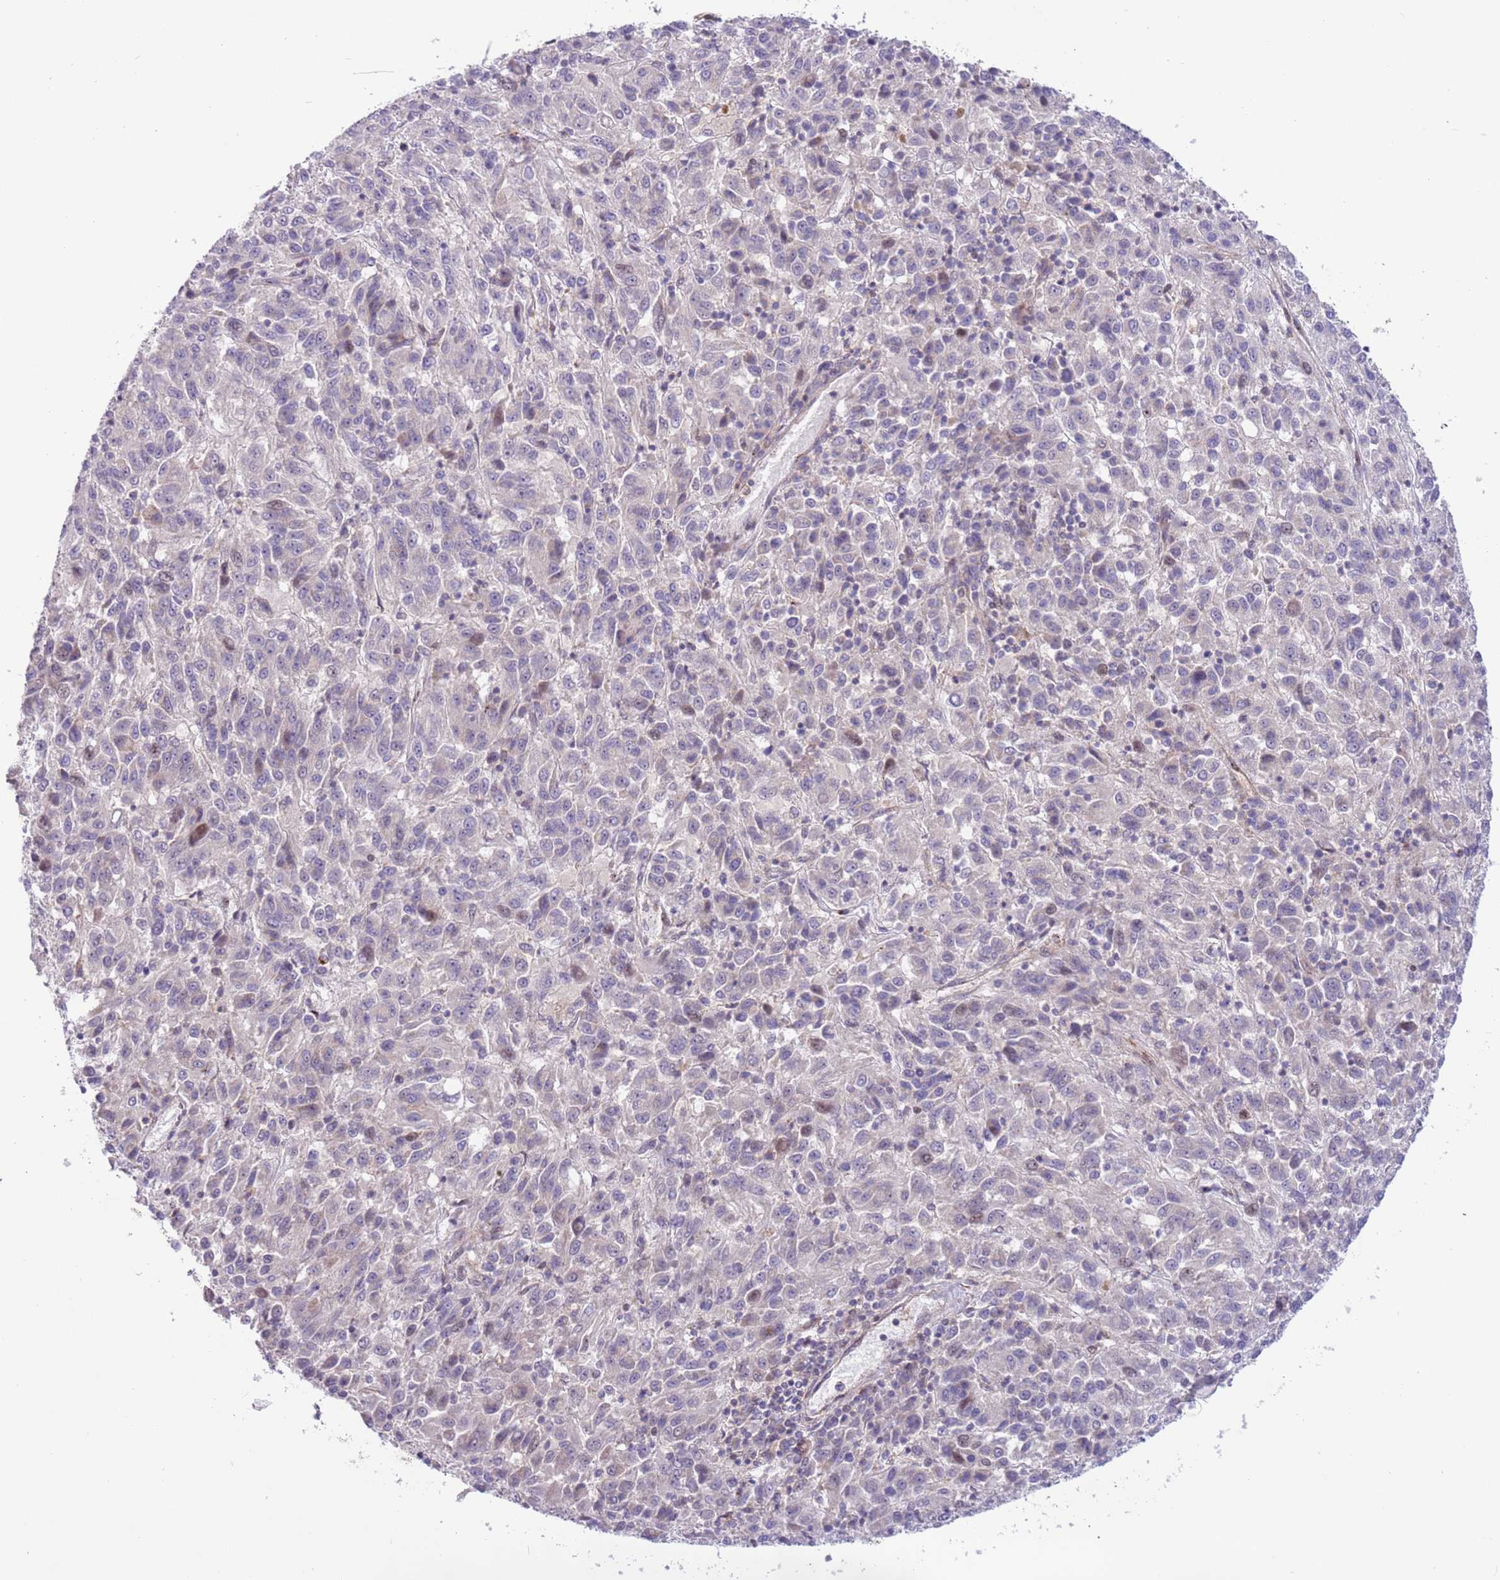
{"staining": {"intensity": "negative", "quantity": "none", "location": "none"}, "tissue": "melanoma", "cell_type": "Tumor cells", "image_type": "cancer", "snomed": [{"axis": "morphology", "description": "Malignant melanoma, Metastatic site"}, {"axis": "topography", "description": "Lung"}], "caption": "High magnification brightfield microscopy of melanoma stained with DAB (brown) and counterstained with hematoxylin (blue): tumor cells show no significant positivity.", "gene": "ITGB6", "patient": {"sex": "male", "age": 64}}